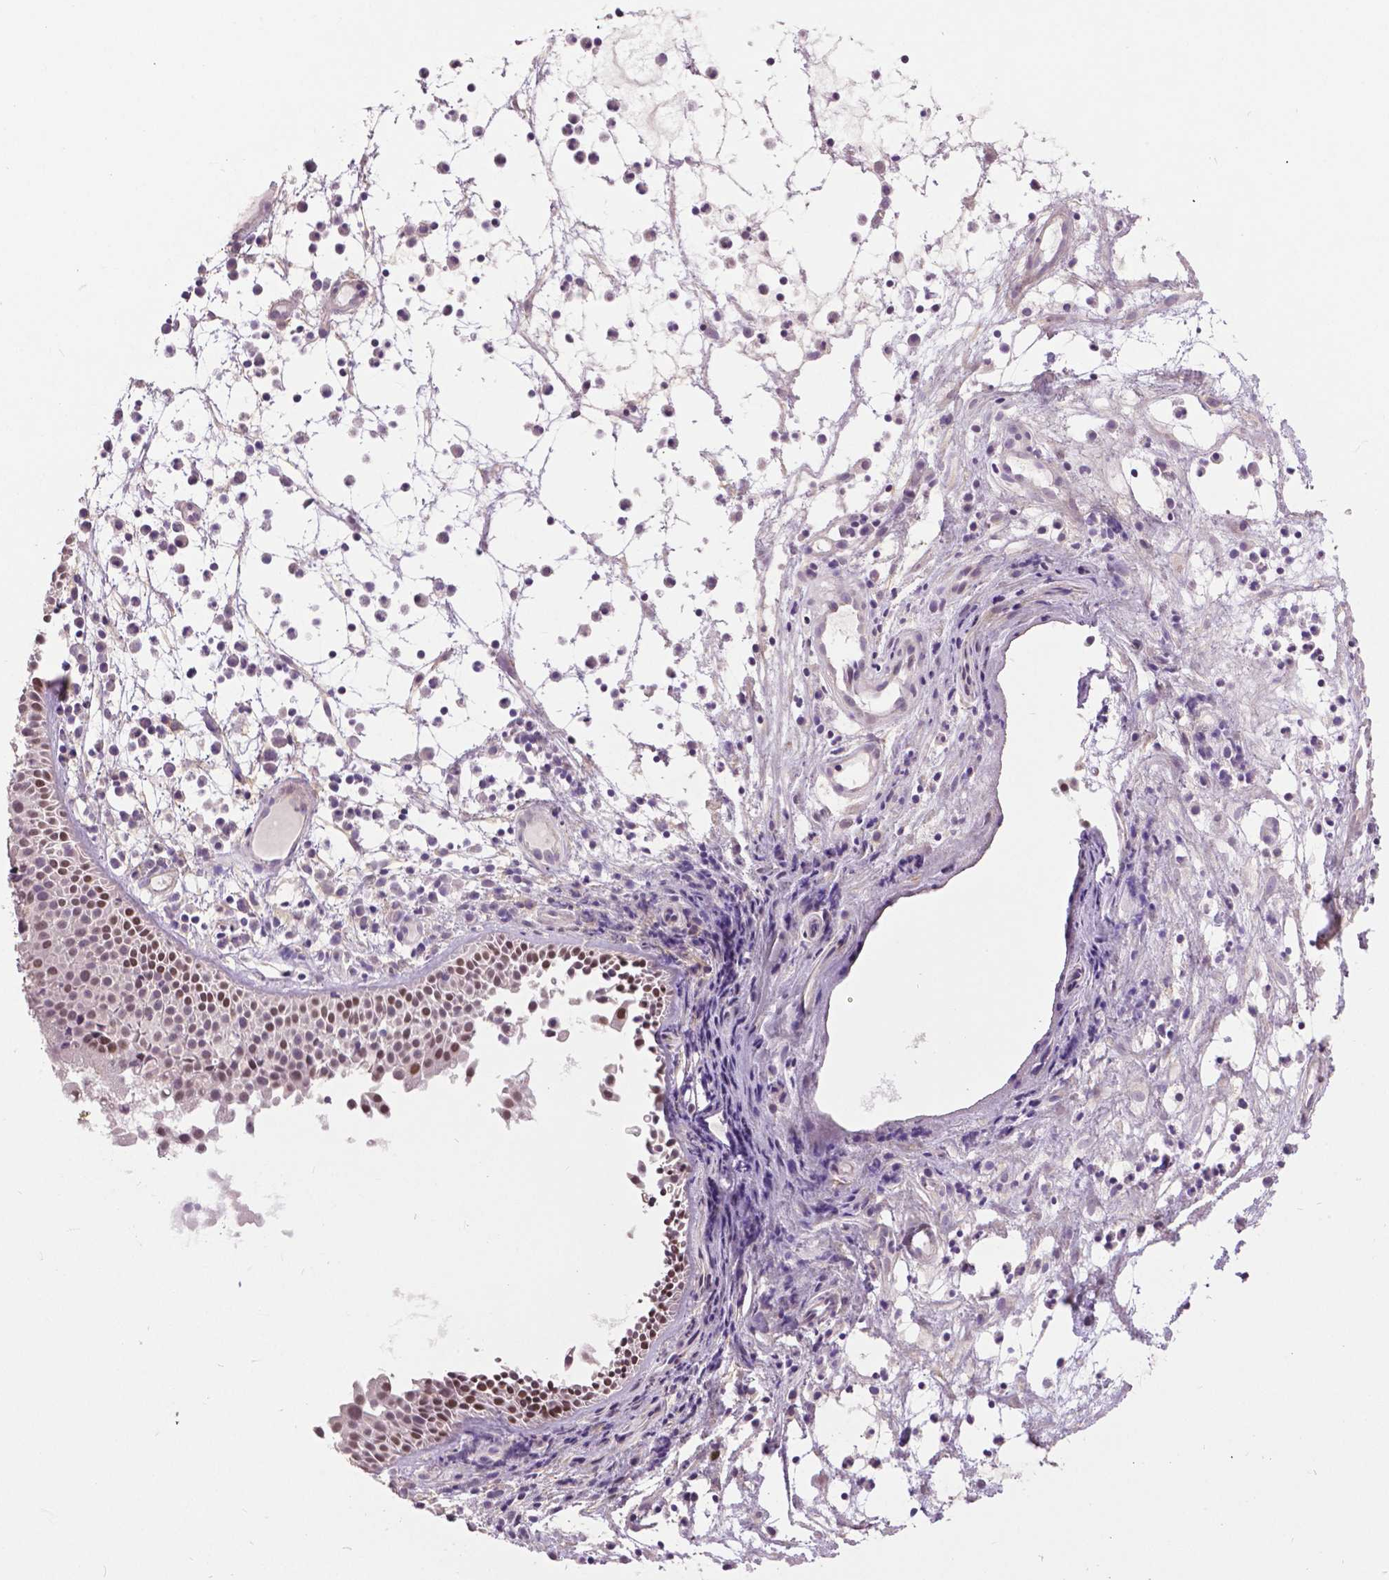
{"staining": {"intensity": "moderate", "quantity": ">75%", "location": "nuclear"}, "tissue": "nasopharynx", "cell_type": "Respiratory epithelial cells", "image_type": "normal", "snomed": [{"axis": "morphology", "description": "Normal tissue, NOS"}, {"axis": "topography", "description": "Nasopharynx"}], "caption": "DAB (3,3'-diaminobenzidine) immunohistochemical staining of unremarkable human nasopharynx exhibits moderate nuclear protein positivity in about >75% of respiratory epithelial cells. (DAB IHC, brown staining for protein, blue staining for nuclei).", "gene": "FOXA1", "patient": {"sex": "male", "age": 31}}